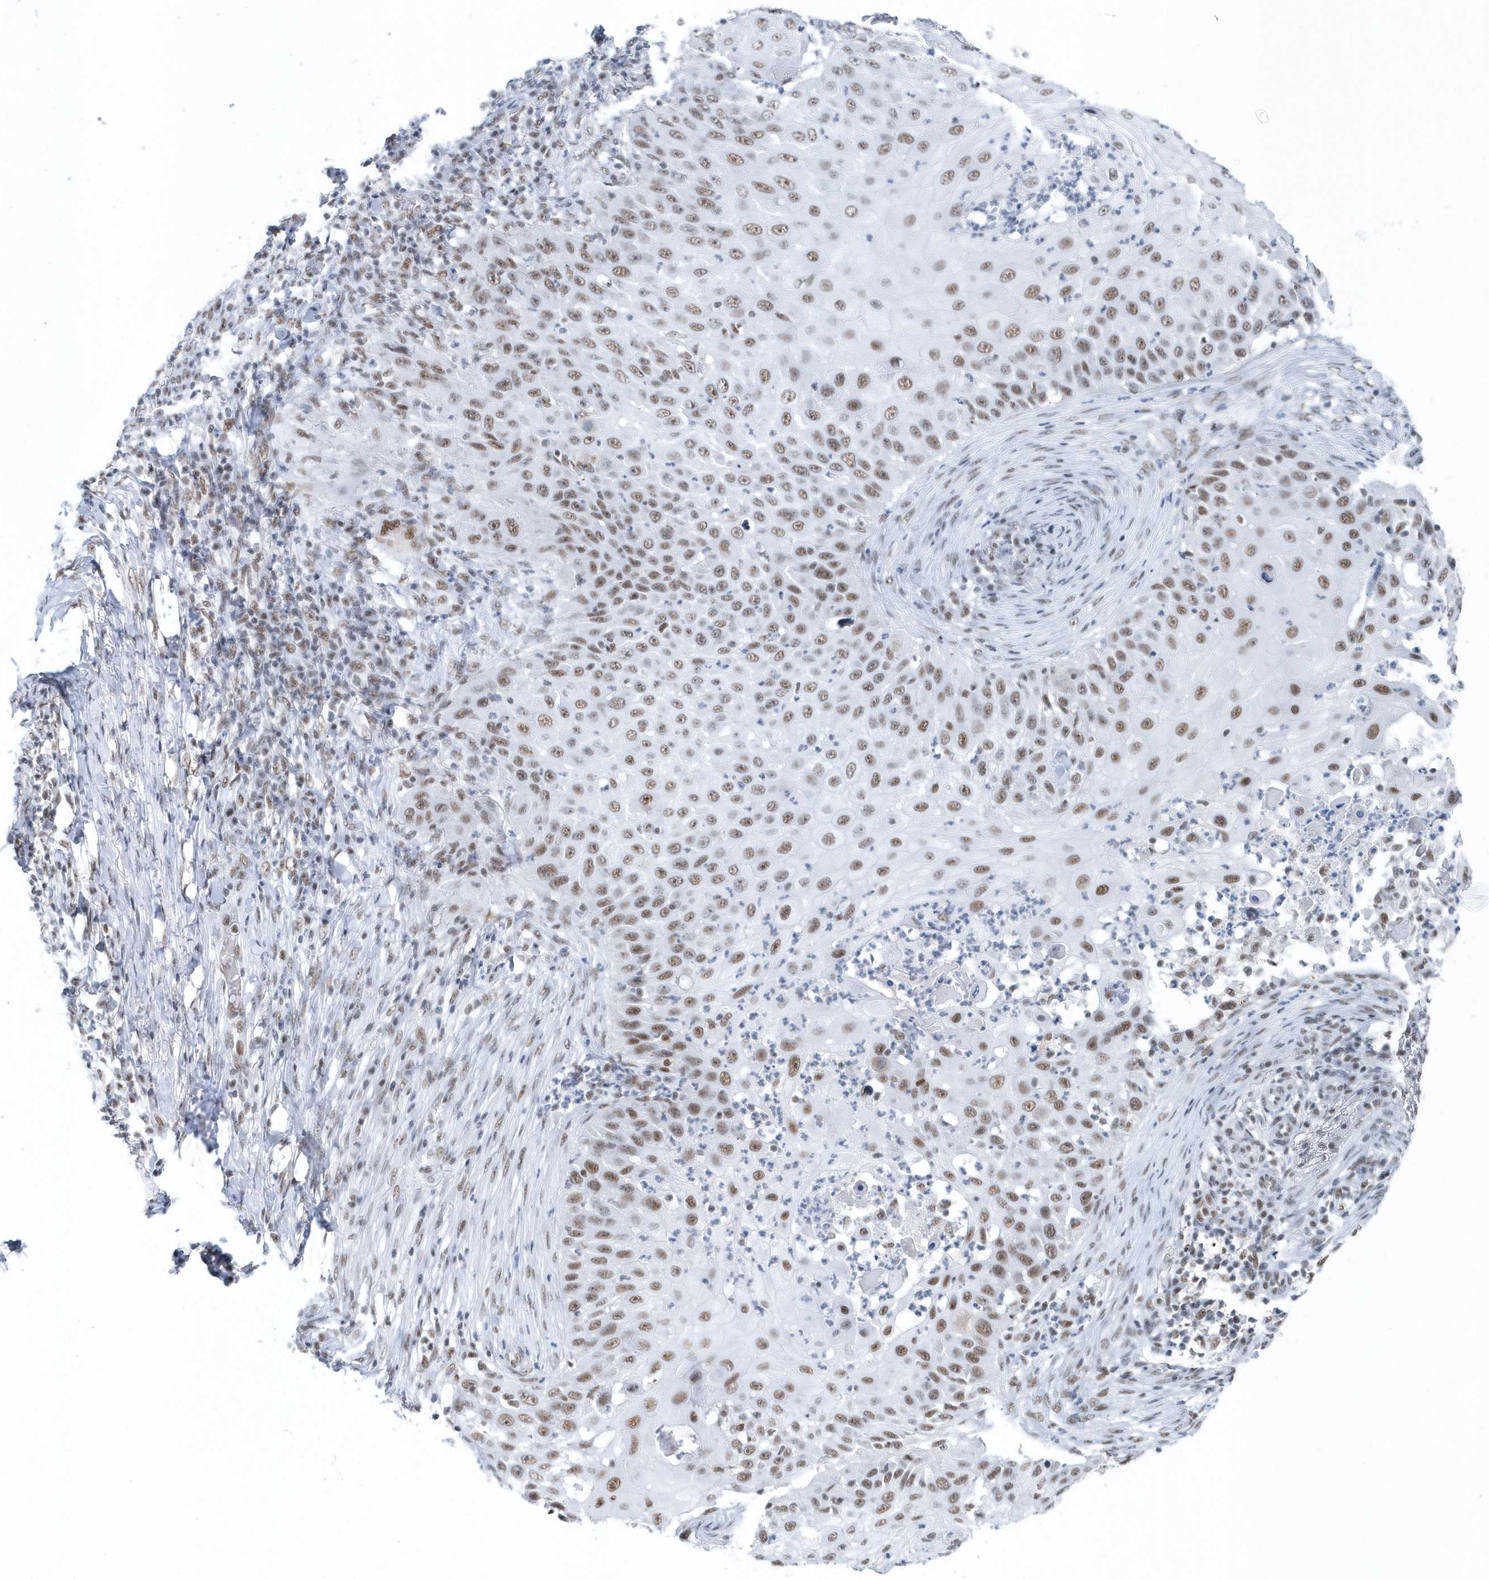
{"staining": {"intensity": "moderate", "quantity": ">75%", "location": "nuclear"}, "tissue": "skin cancer", "cell_type": "Tumor cells", "image_type": "cancer", "snomed": [{"axis": "morphology", "description": "Squamous cell carcinoma, NOS"}, {"axis": "topography", "description": "Skin"}], "caption": "Tumor cells demonstrate medium levels of moderate nuclear positivity in approximately >75% of cells in skin squamous cell carcinoma.", "gene": "FIP1L1", "patient": {"sex": "female", "age": 44}}